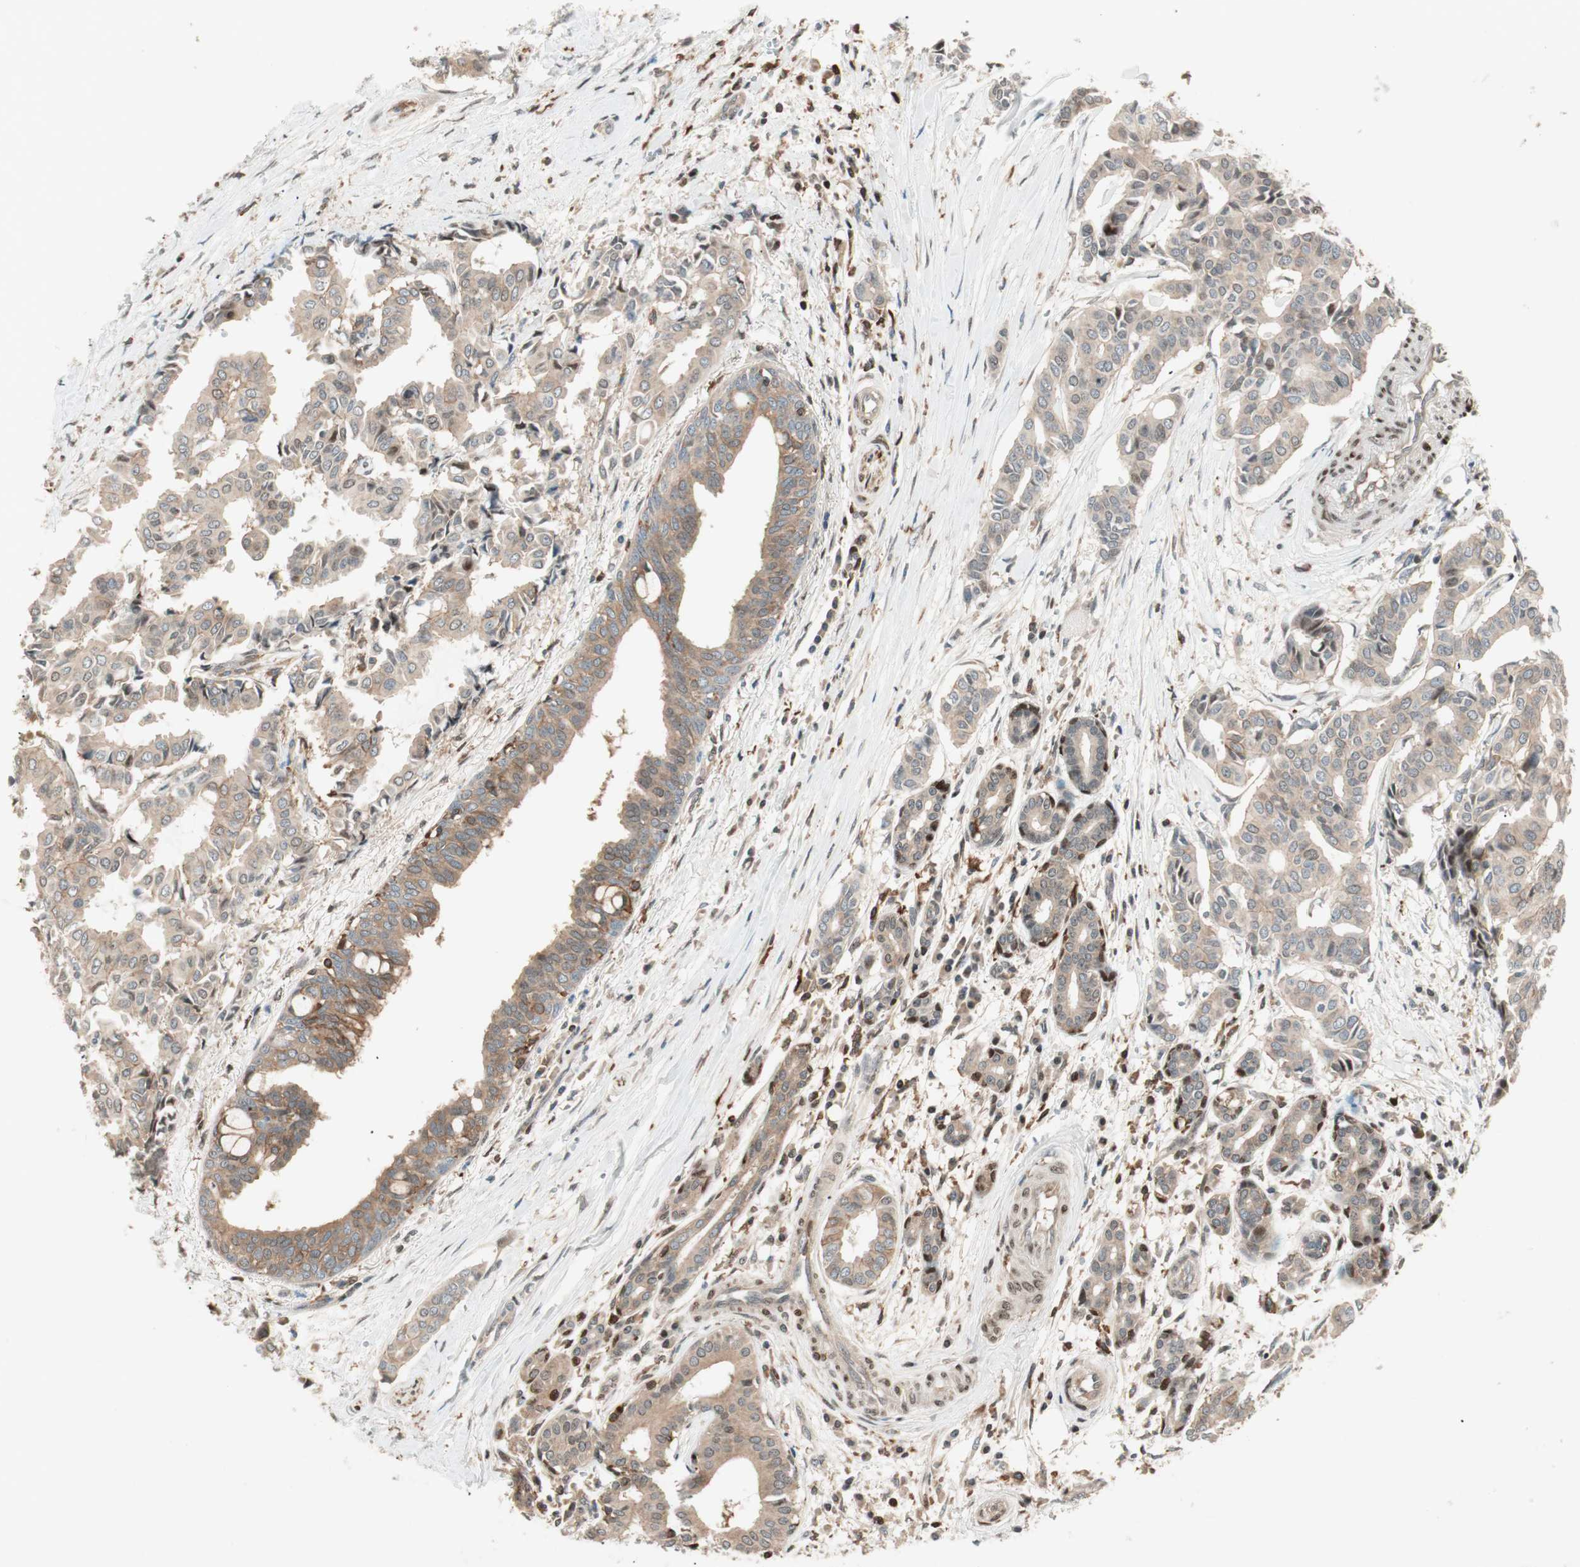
{"staining": {"intensity": "moderate", "quantity": ">75%", "location": "cytoplasmic/membranous"}, "tissue": "head and neck cancer", "cell_type": "Tumor cells", "image_type": "cancer", "snomed": [{"axis": "morphology", "description": "Adenocarcinoma, NOS"}, {"axis": "topography", "description": "Salivary gland"}, {"axis": "topography", "description": "Head-Neck"}], "caption": "An IHC micrograph of tumor tissue is shown. Protein staining in brown labels moderate cytoplasmic/membranous positivity in adenocarcinoma (head and neck) within tumor cells.", "gene": "BIN1", "patient": {"sex": "female", "age": 59}}